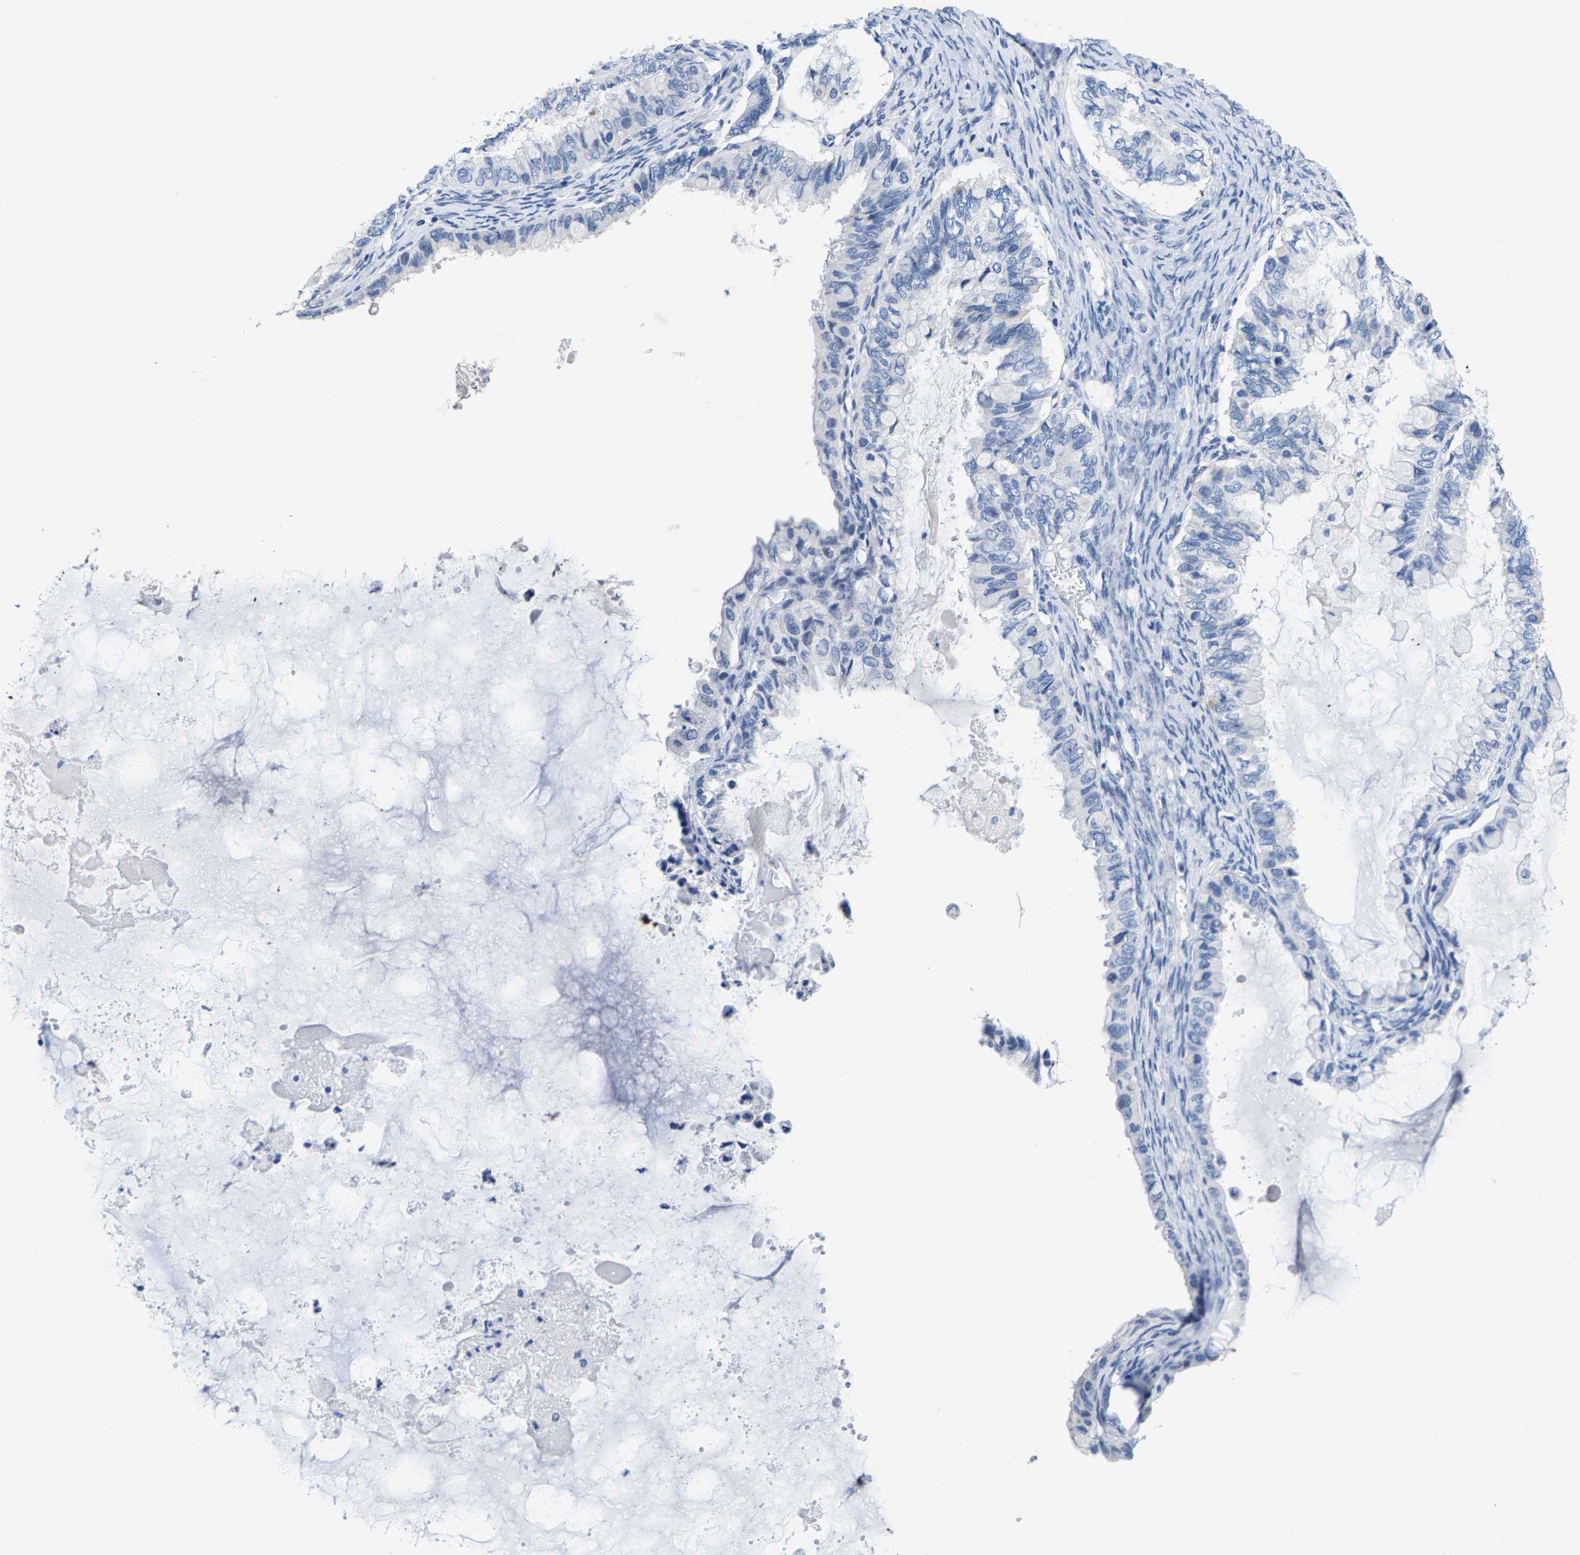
{"staining": {"intensity": "negative", "quantity": "none", "location": "none"}, "tissue": "ovarian cancer", "cell_type": "Tumor cells", "image_type": "cancer", "snomed": [{"axis": "morphology", "description": "Cystadenocarcinoma, mucinous, NOS"}, {"axis": "topography", "description": "Ovary"}], "caption": "High magnification brightfield microscopy of mucinous cystadenocarcinoma (ovarian) stained with DAB (brown) and counterstained with hematoxylin (blue): tumor cells show no significant expression.", "gene": "KLHL1", "patient": {"sex": "female", "age": 80}}